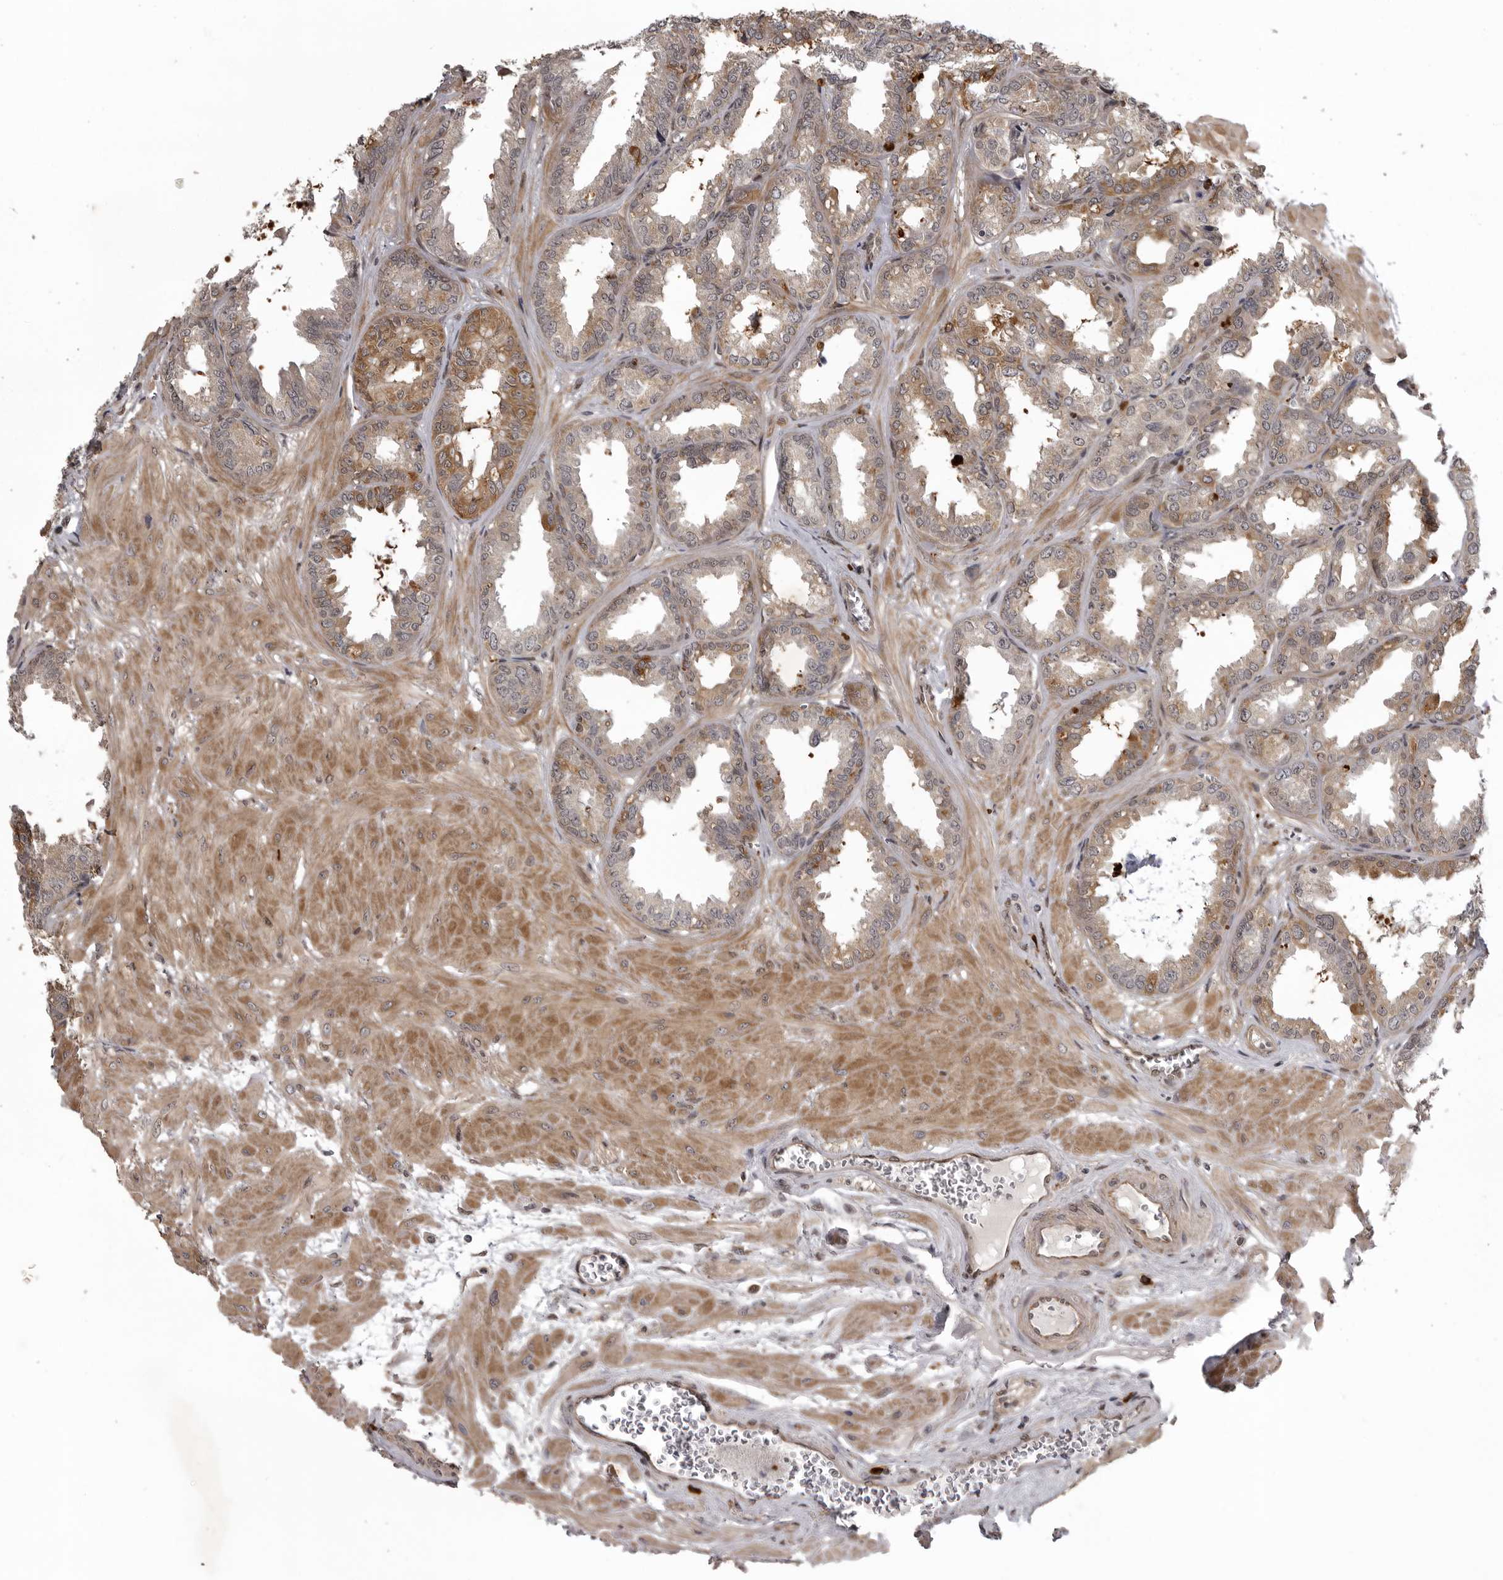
{"staining": {"intensity": "moderate", "quantity": "25%-75%", "location": "cytoplasmic/membranous"}, "tissue": "seminal vesicle", "cell_type": "Glandular cells", "image_type": "normal", "snomed": [{"axis": "morphology", "description": "Normal tissue, NOS"}, {"axis": "topography", "description": "Prostate"}, {"axis": "topography", "description": "Seminal veicle"}], "caption": "Seminal vesicle stained with DAB (3,3'-diaminobenzidine) immunohistochemistry (IHC) reveals medium levels of moderate cytoplasmic/membranous positivity in approximately 25%-75% of glandular cells. (brown staining indicates protein expression, while blue staining denotes nuclei).", "gene": "SNX16", "patient": {"sex": "male", "age": 51}}